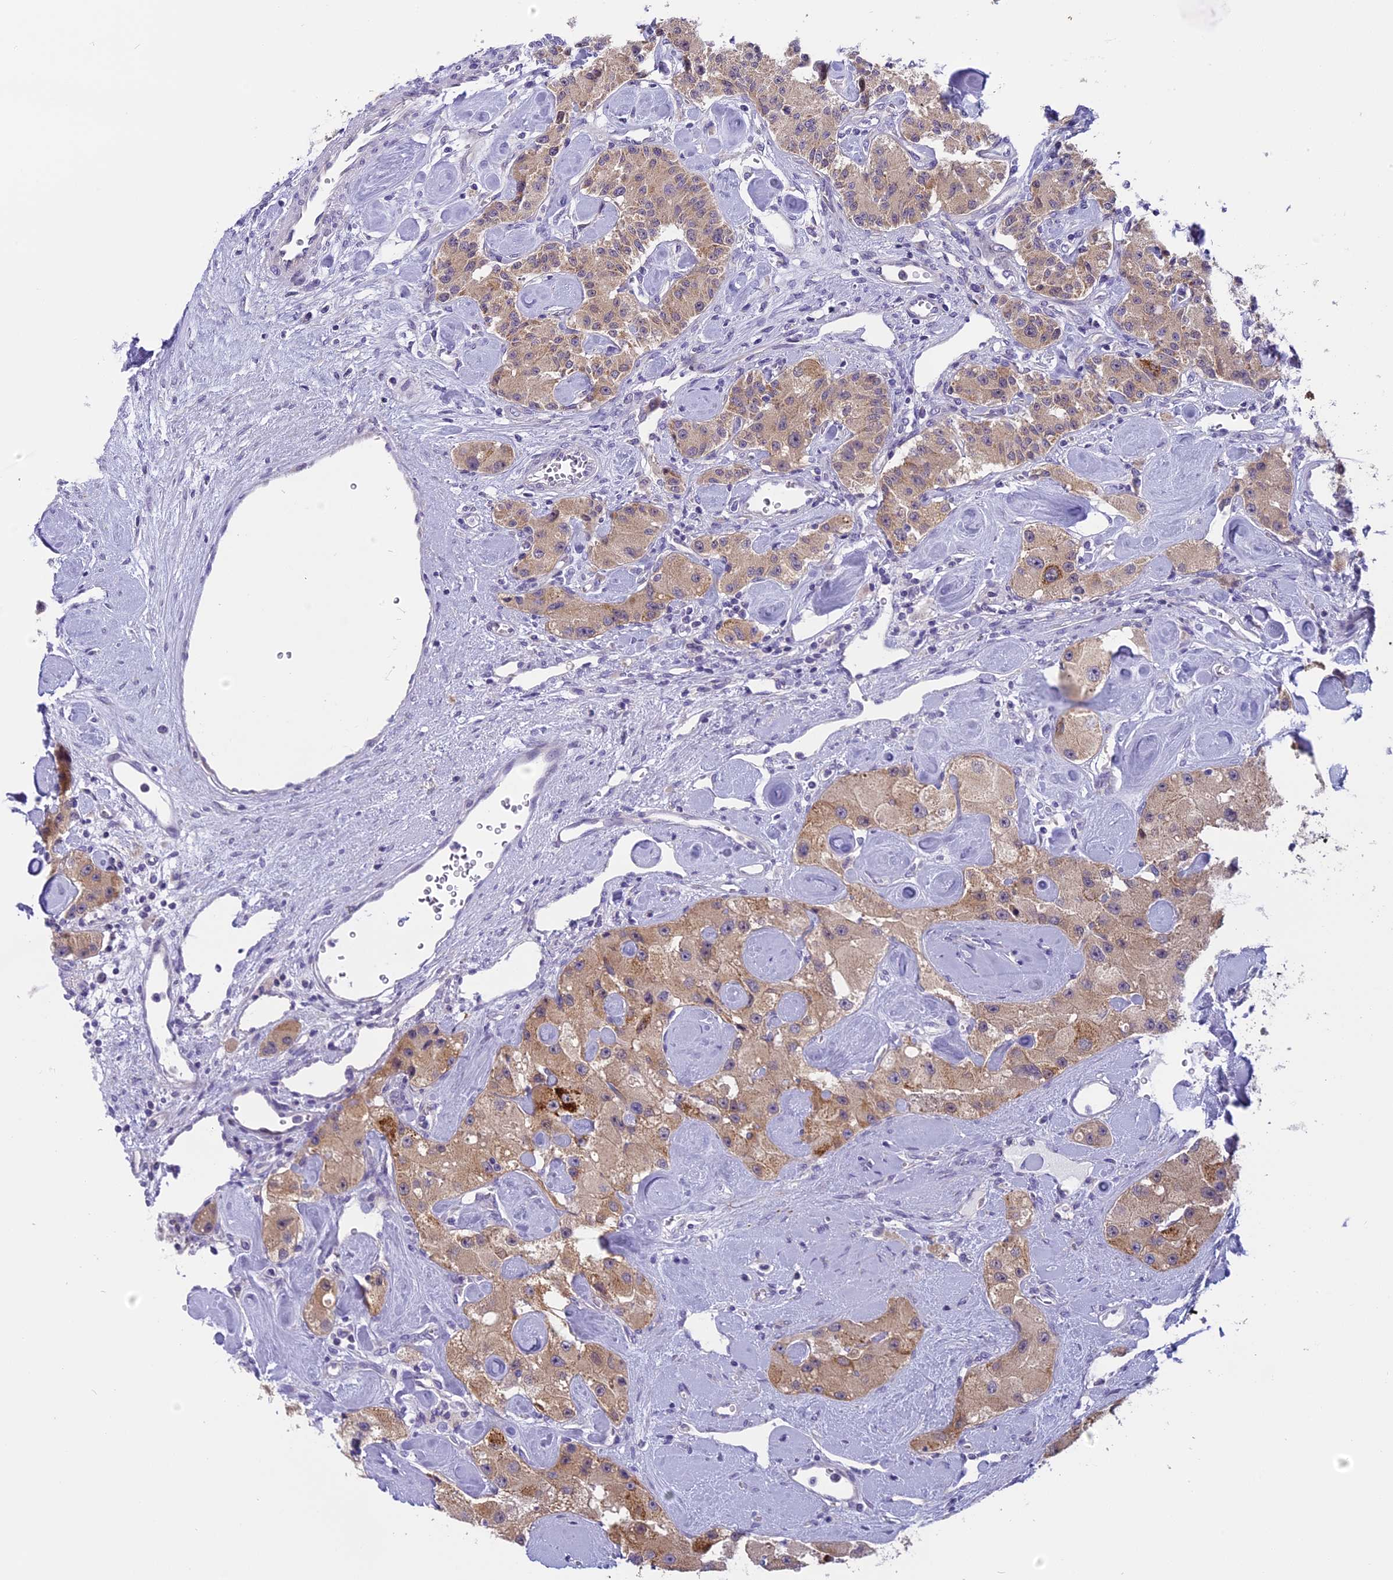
{"staining": {"intensity": "weak", "quantity": ">75%", "location": "cytoplasmic/membranous"}, "tissue": "carcinoid", "cell_type": "Tumor cells", "image_type": "cancer", "snomed": [{"axis": "morphology", "description": "Carcinoid, malignant, NOS"}, {"axis": "topography", "description": "Pancreas"}], "caption": "A low amount of weak cytoplasmic/membranous expression is appreciated in approximately >75% of tumor cells in carcinoid (malignant) tissue.", "gene": "ARHGEF37", "patient": {"sex": "male", "age": 41}}